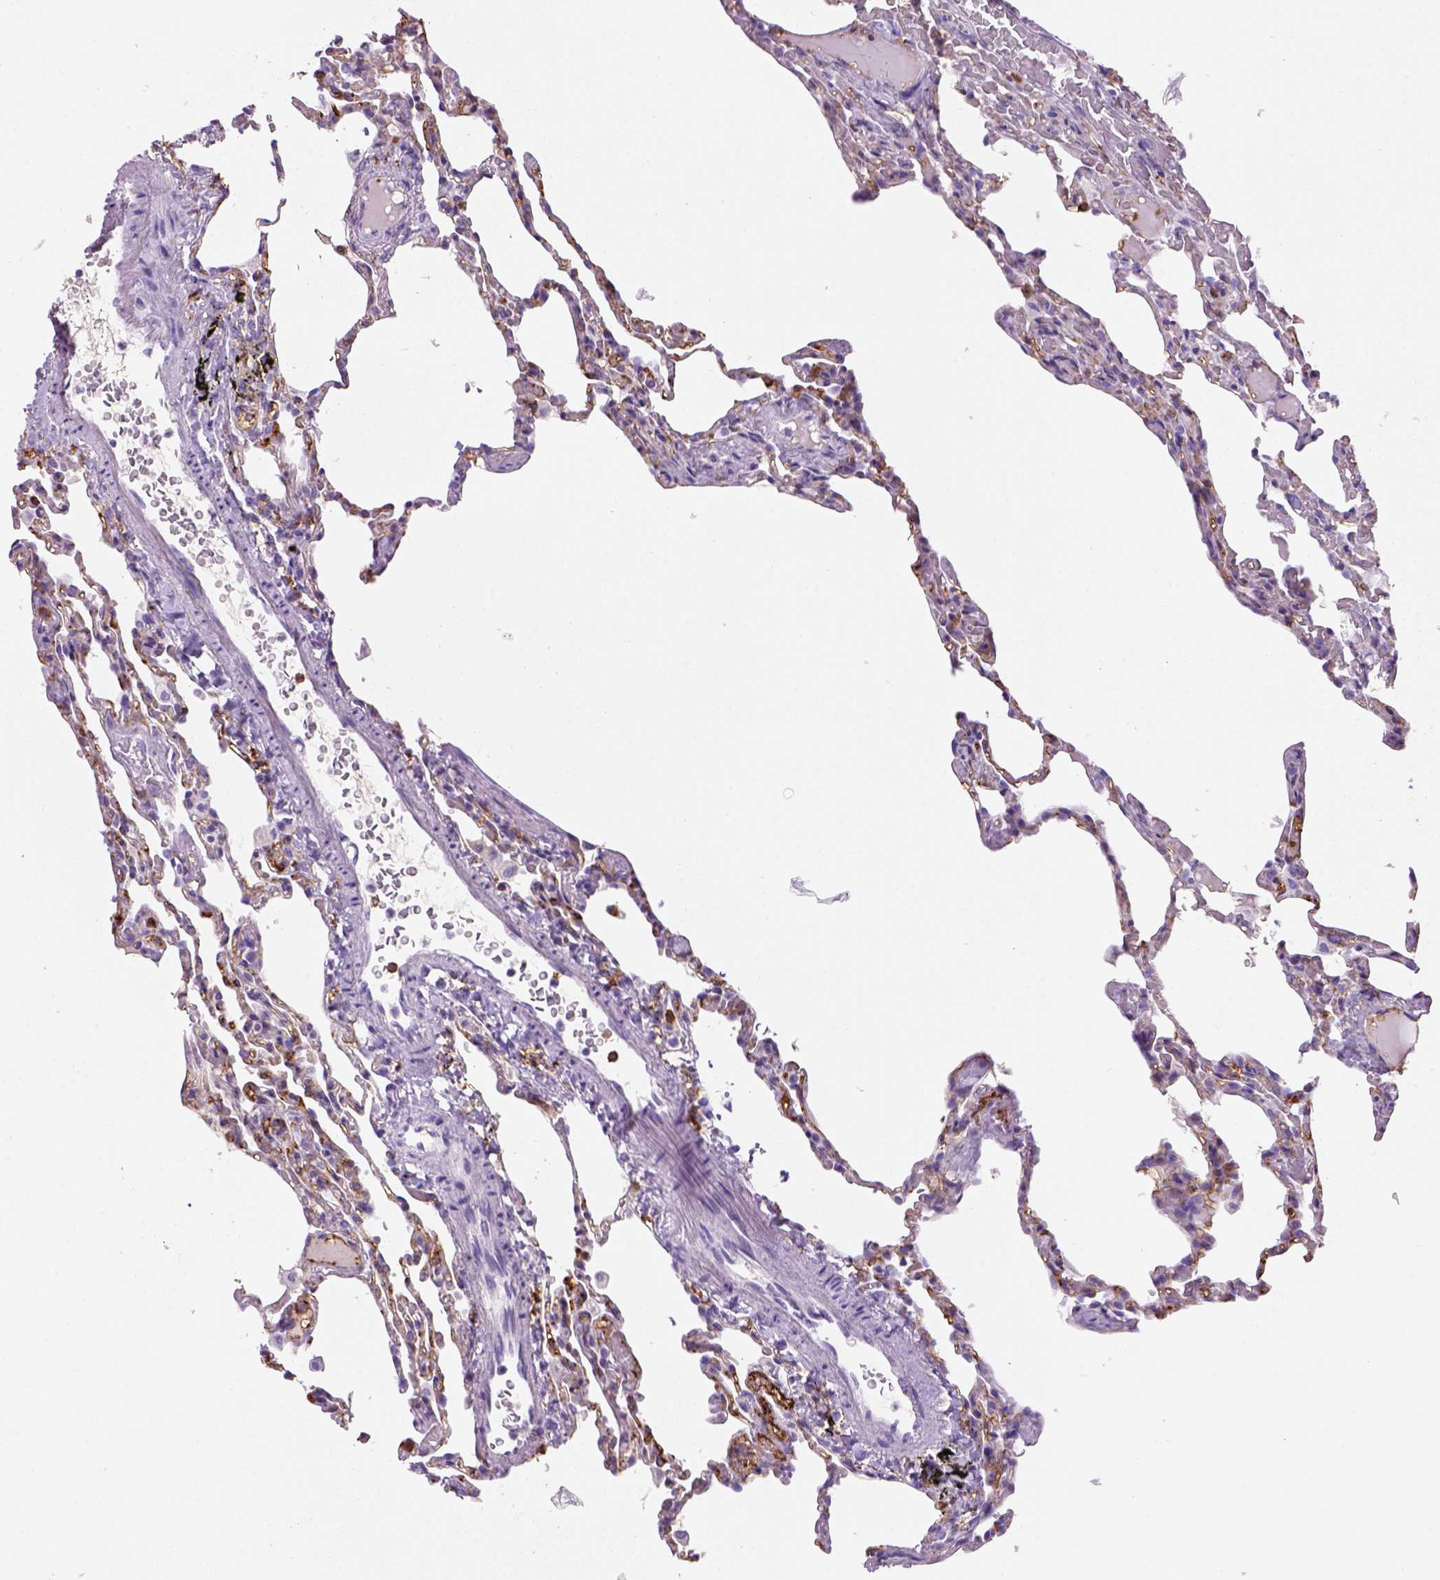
{"staining": {"intensity": "negative", "quantity": "none", "location": "none"}, "tissue": "lung", "cell_type": "Alveolar cells", "image_type": "normal", "snomed": [{"axis": "morphology", "description": "Normal tissue, NOS"}, {"axis": "topography", "description": "Lung"}], "caption": "High power microscopy photomicrograph of an IHC micrograph of normal lung, revealing no significant expression in alveolar cells. Nuclei are stained in blue.", "gene": "CD14", "patient": {"sex": "female", "age": 43}}